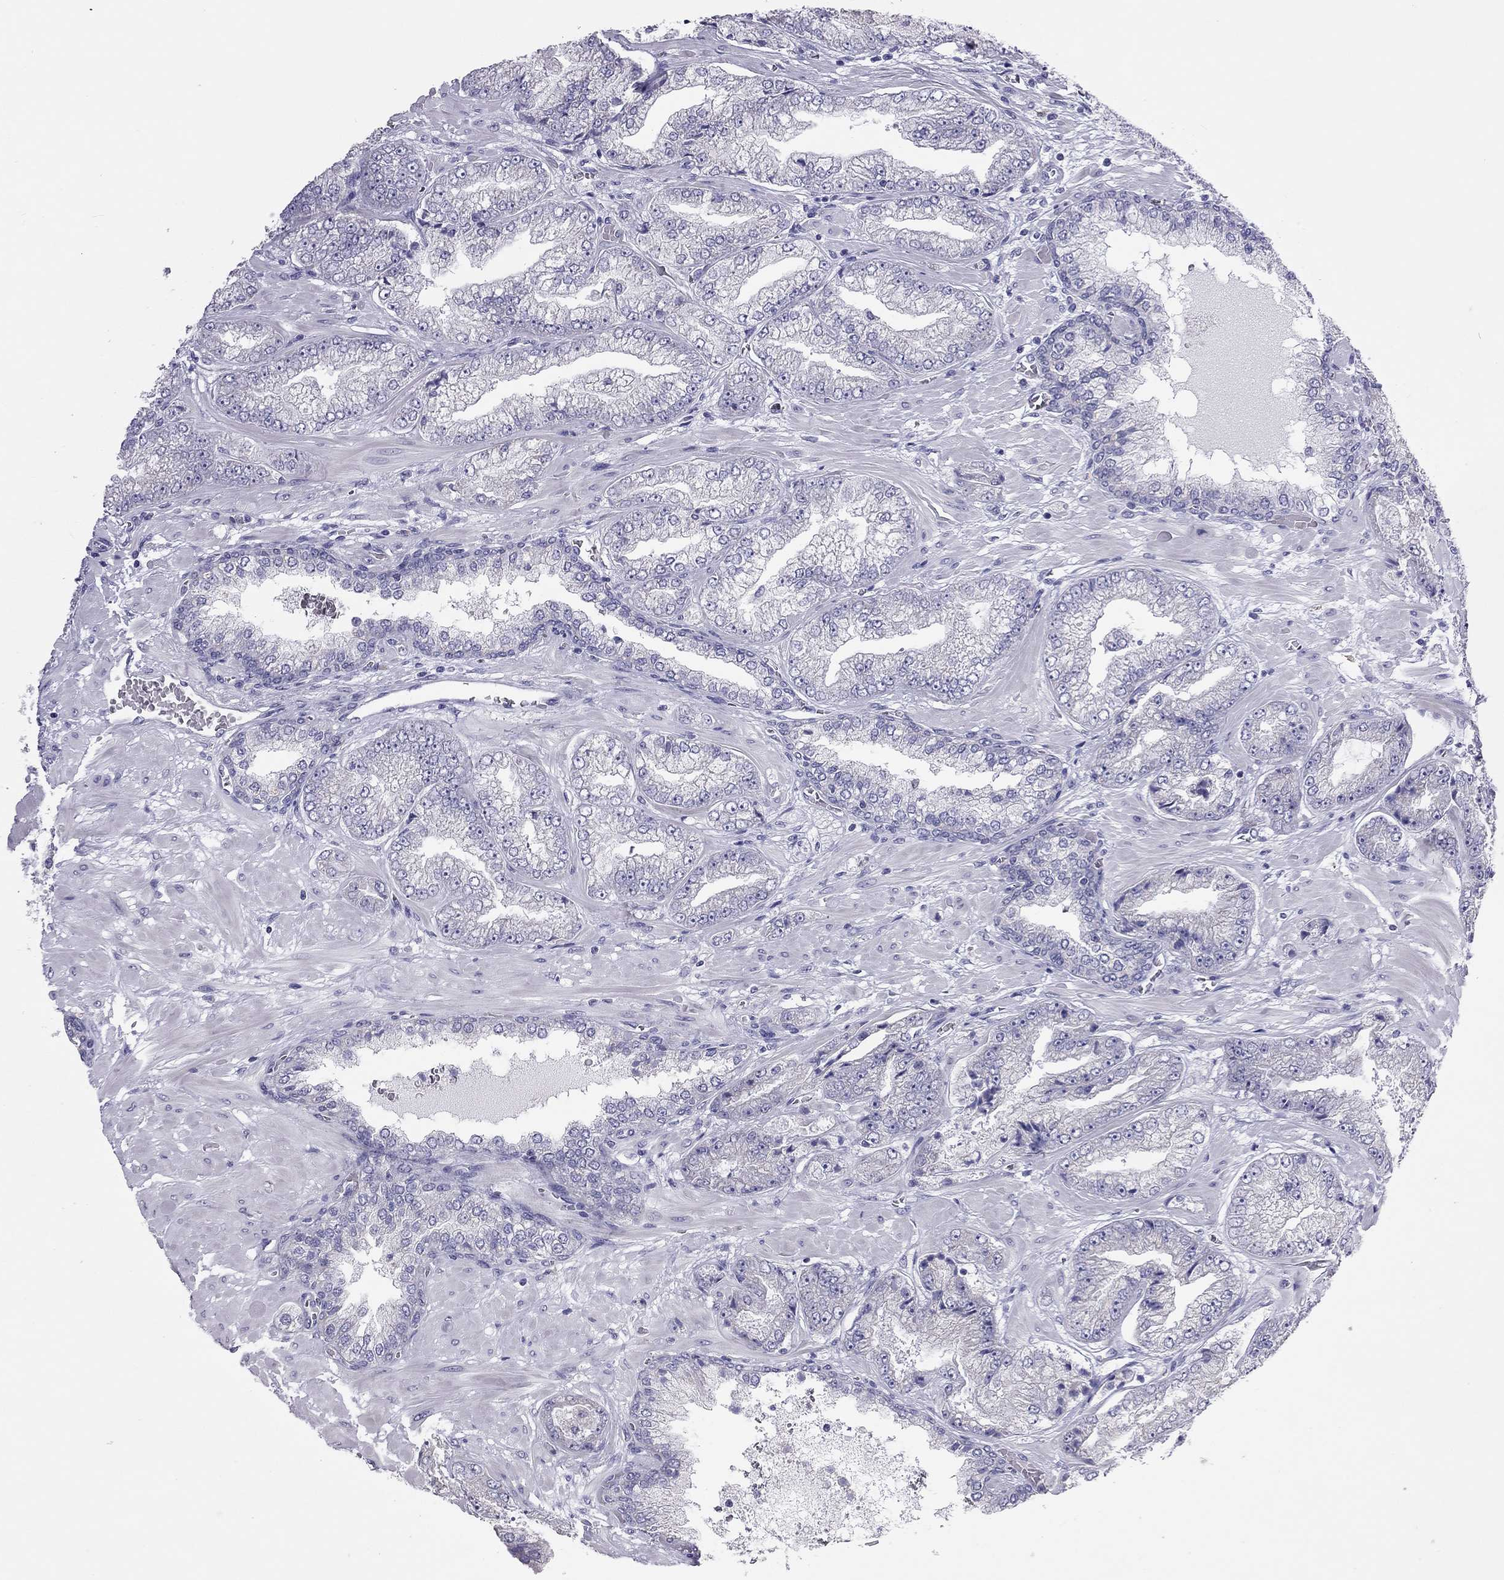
{"staining": {"intensity": "negative", "quantity": "none", "location": "none"}, "tissue": "prostate cancer", "cell_type": "Tumor cells", "image_type": "cancer", "snomed": [{"axis": "morphology", "description": "Adenocarcinoma, Low grade"}, {"axis": "topography", "description": "Prostate"}], "caption": "This is an immunohistochemistry micrograph of prostate cancer (low-grade adenocarcinoma). There is no staining in tumor cells.", "gene": "PPP1R3A", "patient": {"sex": "male", "age": 57}}